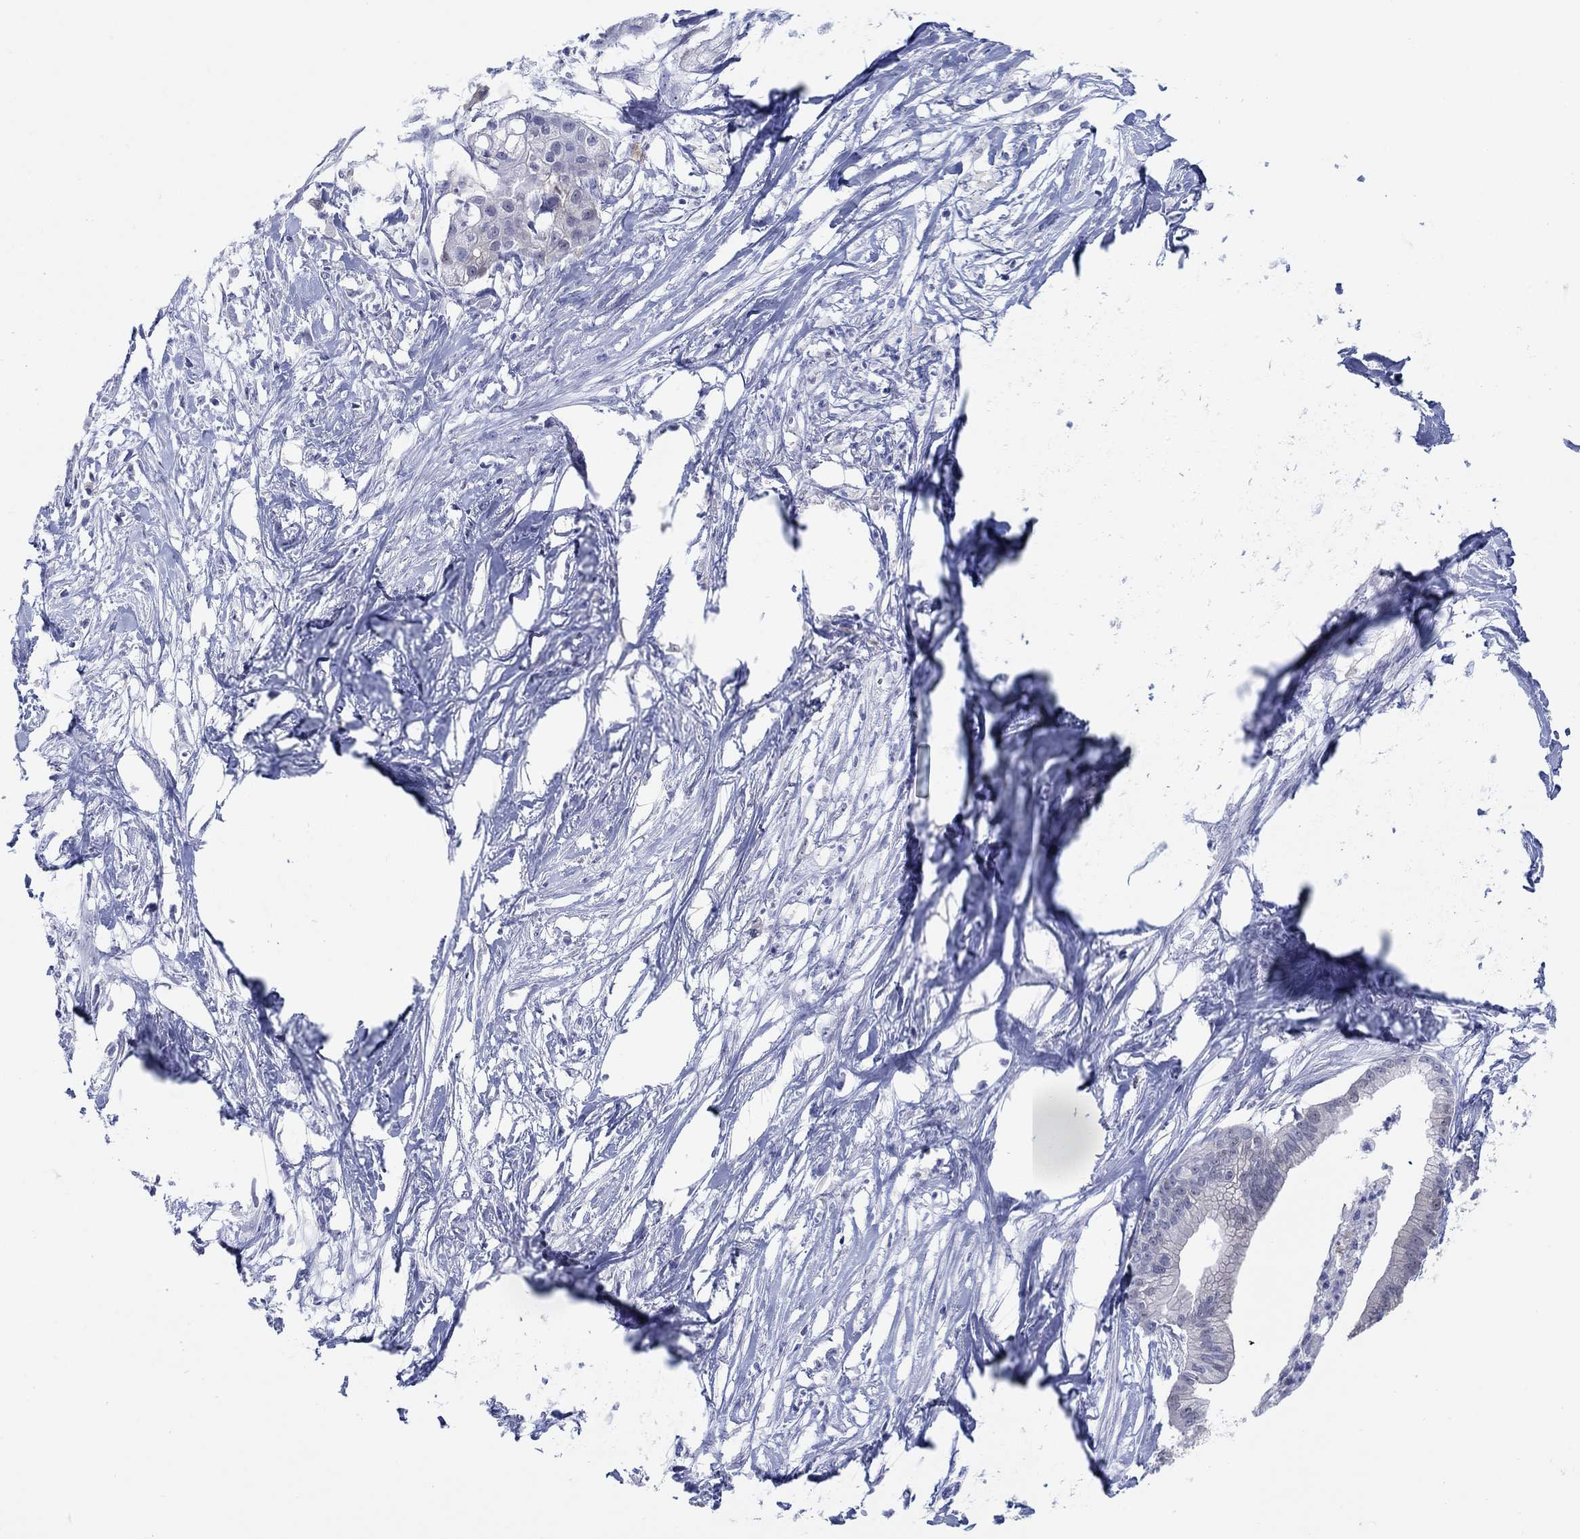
{"staining": {"intensity": "negative", "quantity": "none", "location": "none"}, "tissue": "pancreatic cancer", "cell_type": "Tumor cells", "image_type": "cancer", "snomed": [{"axis": "morphology", "description": "Normal tissue, NOS"}, {"axis": "morphology", "description": "Adenocarcinoma, NOS"}, {"axis": "topography", "description": "Pancreas"}], "caption": "Photomicrograph shows no significant protein positivity in tumor cells of adenocarcinoma (pancreatic). Brightfield microscopy of immunohistochemistry (IHC) stained with DAB (brown) and hematoxylin (blue), captured at high magnification.", "gene": "AKR1C2", "patient": {"sex": "female", "age": 58}}